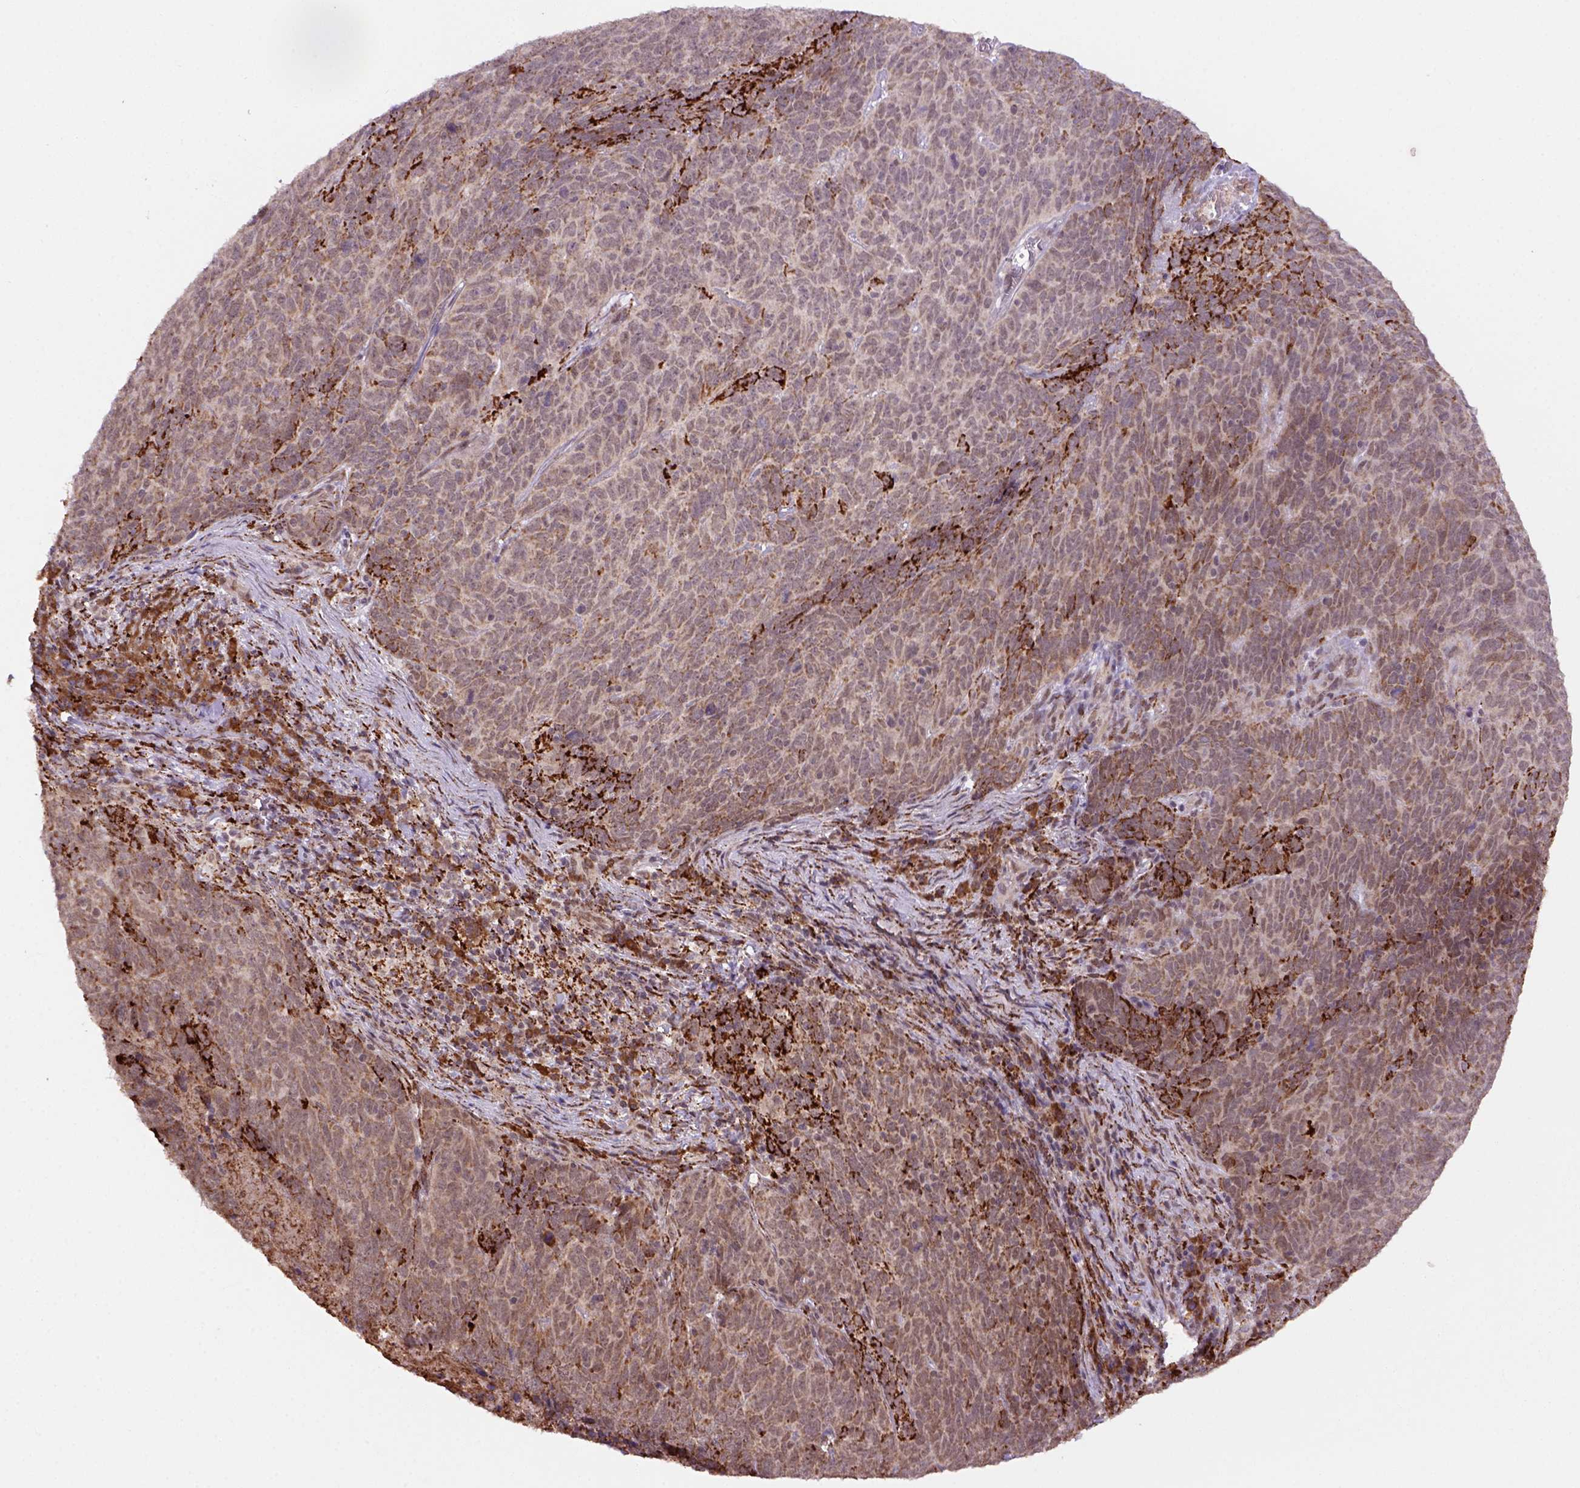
{"staining": {"intensity": "strong", "quantity": ">75%", "location": "cytoplasmic/membranous"}, "tissue": "skin cancer", "cell_type": "Tumor cells", "image_type": "cancer", "snomed": [{"axis": "morphology", "description": "Squamous cell carcinoma, NOS"}, {"axis": "topography", "description": "Skin"}, {"axis": "topography", "description": "Anal"}], "caption": "Skin cancer (squamous cell carcinoma) stained for a protein (brown) reveals strong cytoplasmic/membranous positive positivity in approximately >75% of tumor cells.", "gene": "FZD7", "patient": {"sex": "female", "age": 51}}